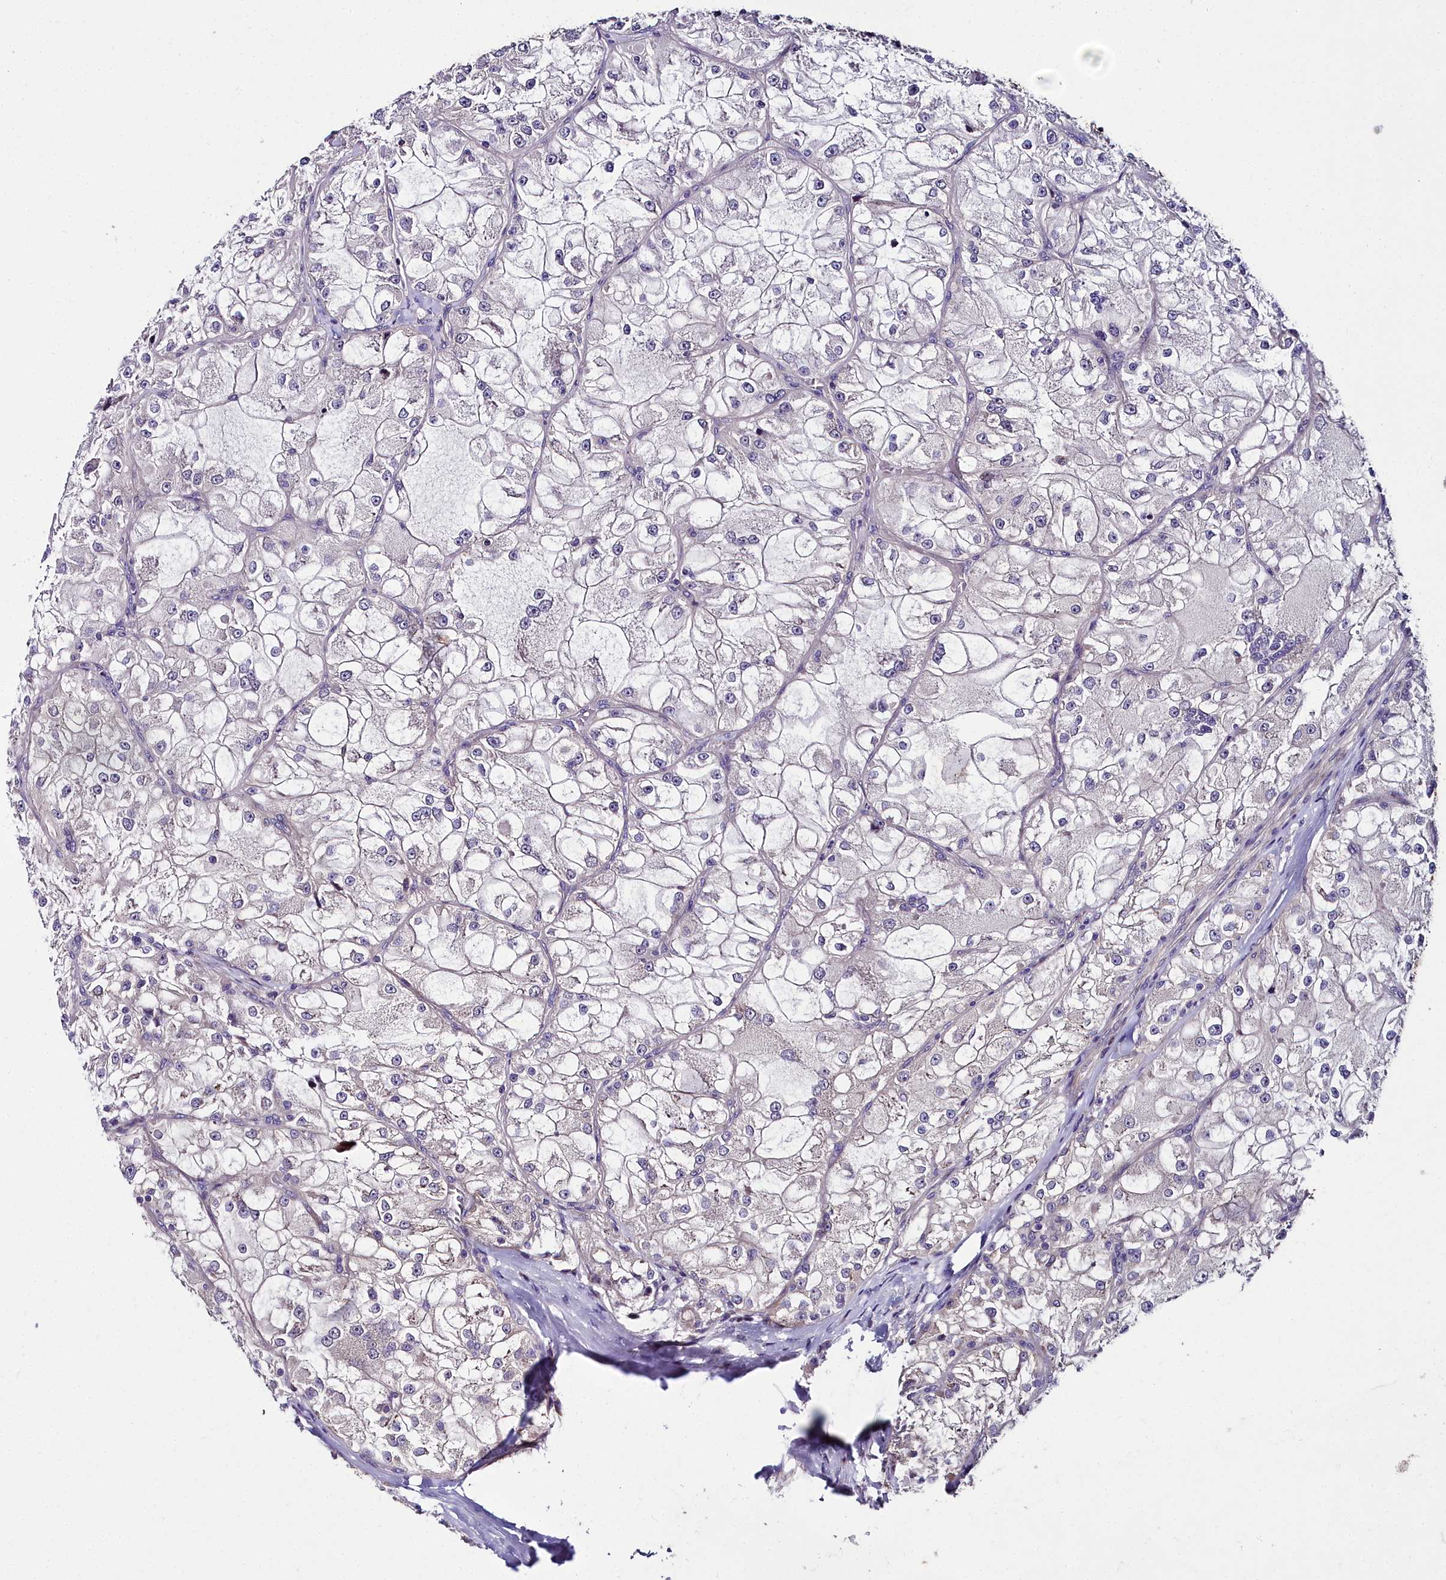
{"staining": {"intensity": "negative", "quantity": "none", "location": "none"}, "tissue": "renal cancer", "cell_type": "Tumor cells", "image_type": "cancer", "snomed": [{"axis": "morphology", "description": "Adenocarcinoma, NOS"}, {"axis": "topography", "description": "Kidney"}], "caption": "Histopathology image shows no protein expression in tumor cells of renal cancer tissue.", "gene": "NT5M", "patient": {"sex": "female", "age": 72}}